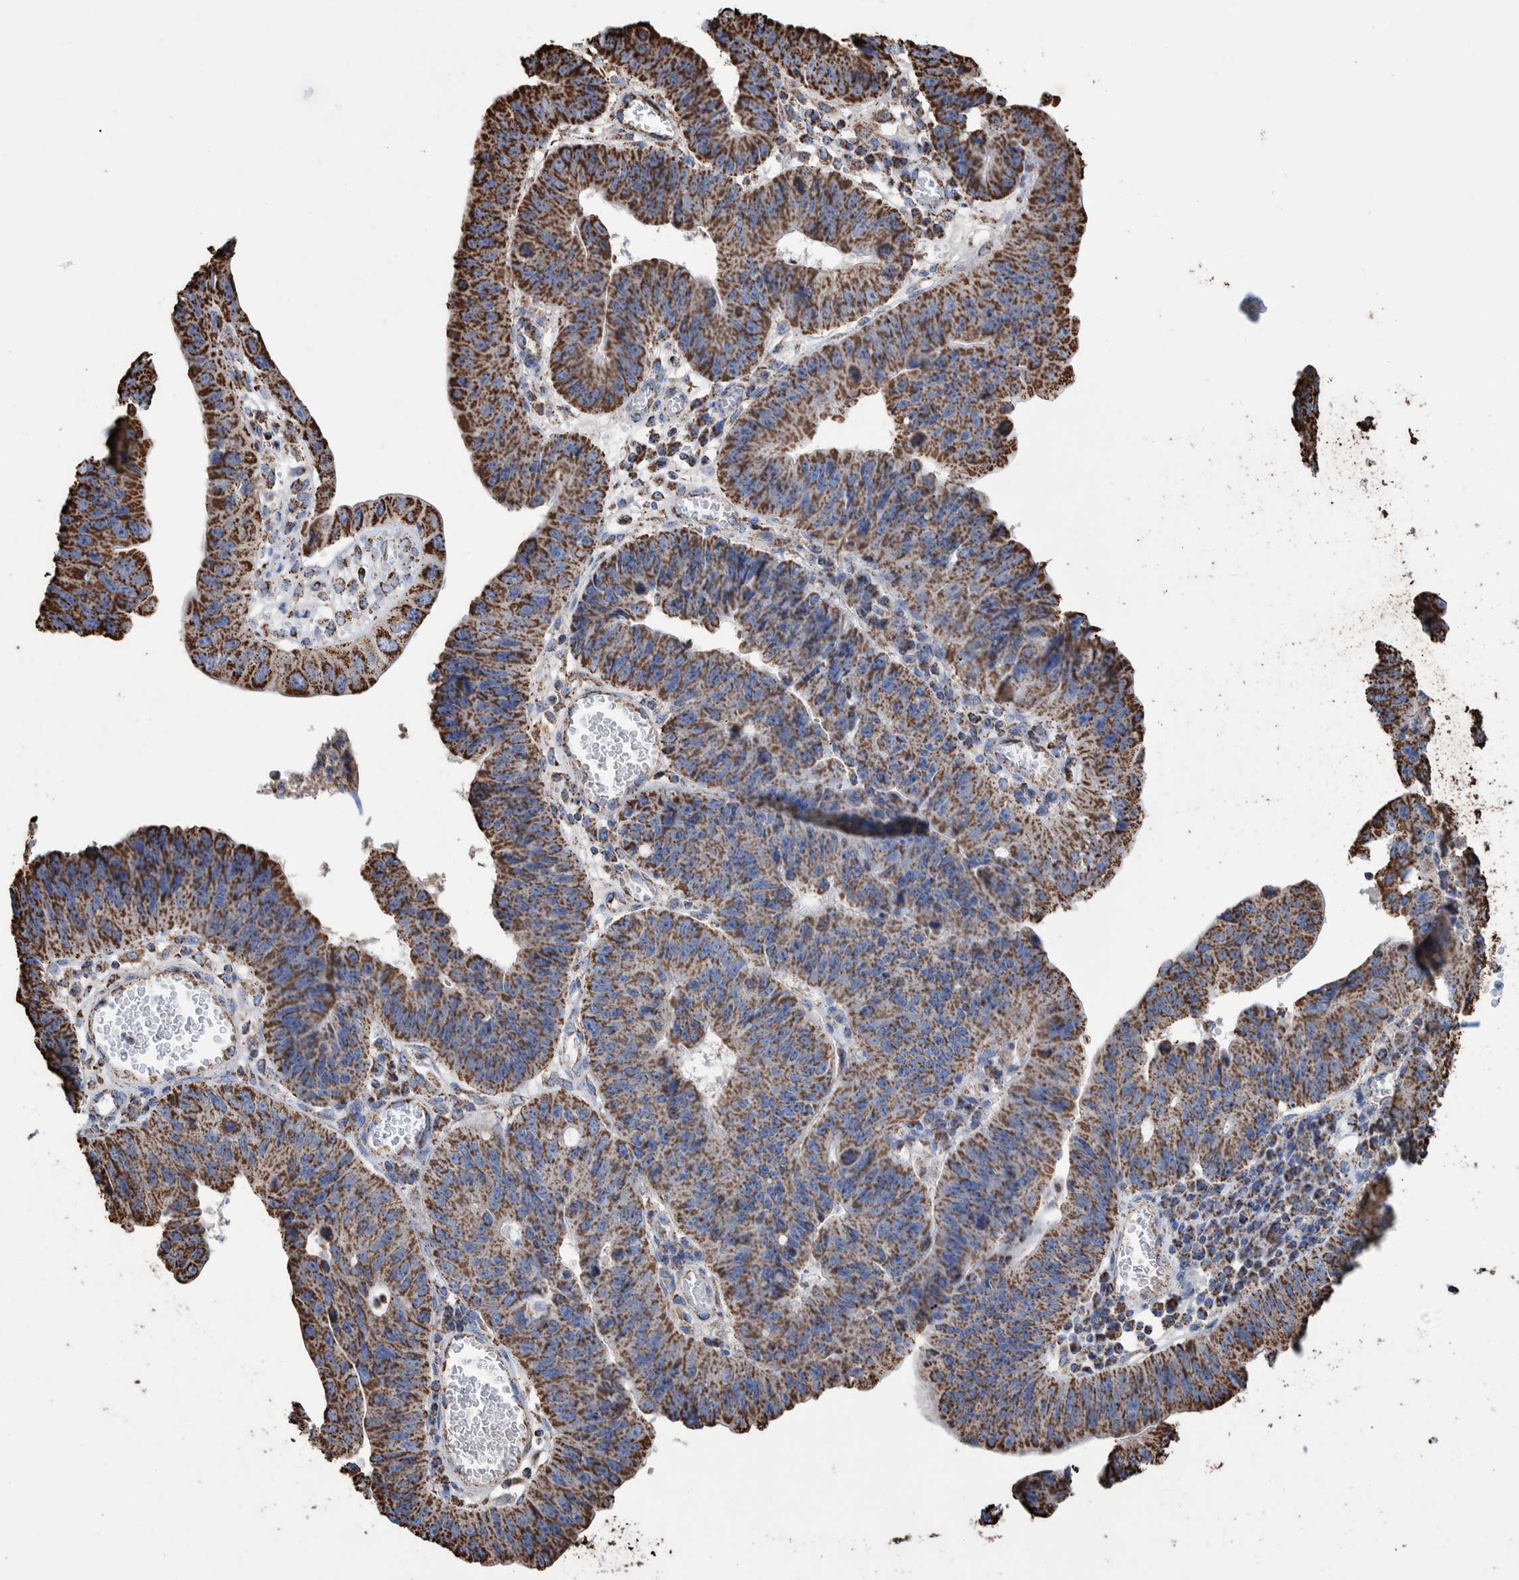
{"staining": {"intensity": "strong", "quantity": ">75%", "location": "cytoplasmic/membranous"}, "tissue": "stomach cancer", "cell_type": "Tumor cells", "image_type": "cancer", "snomed": [{"axis": "morphology", "description": "Adenocarcinoma, NOS"}, {"axis": "topography", "description": "Stomach"}], "caption": "Human stomach cancer stained for a protein (brown) shows strong cytoplasmic/membranous positive expression in approximately >75% of tumor cells.", "gene": "VPS26C", "patient": {"sex": "male", "age": 59}}